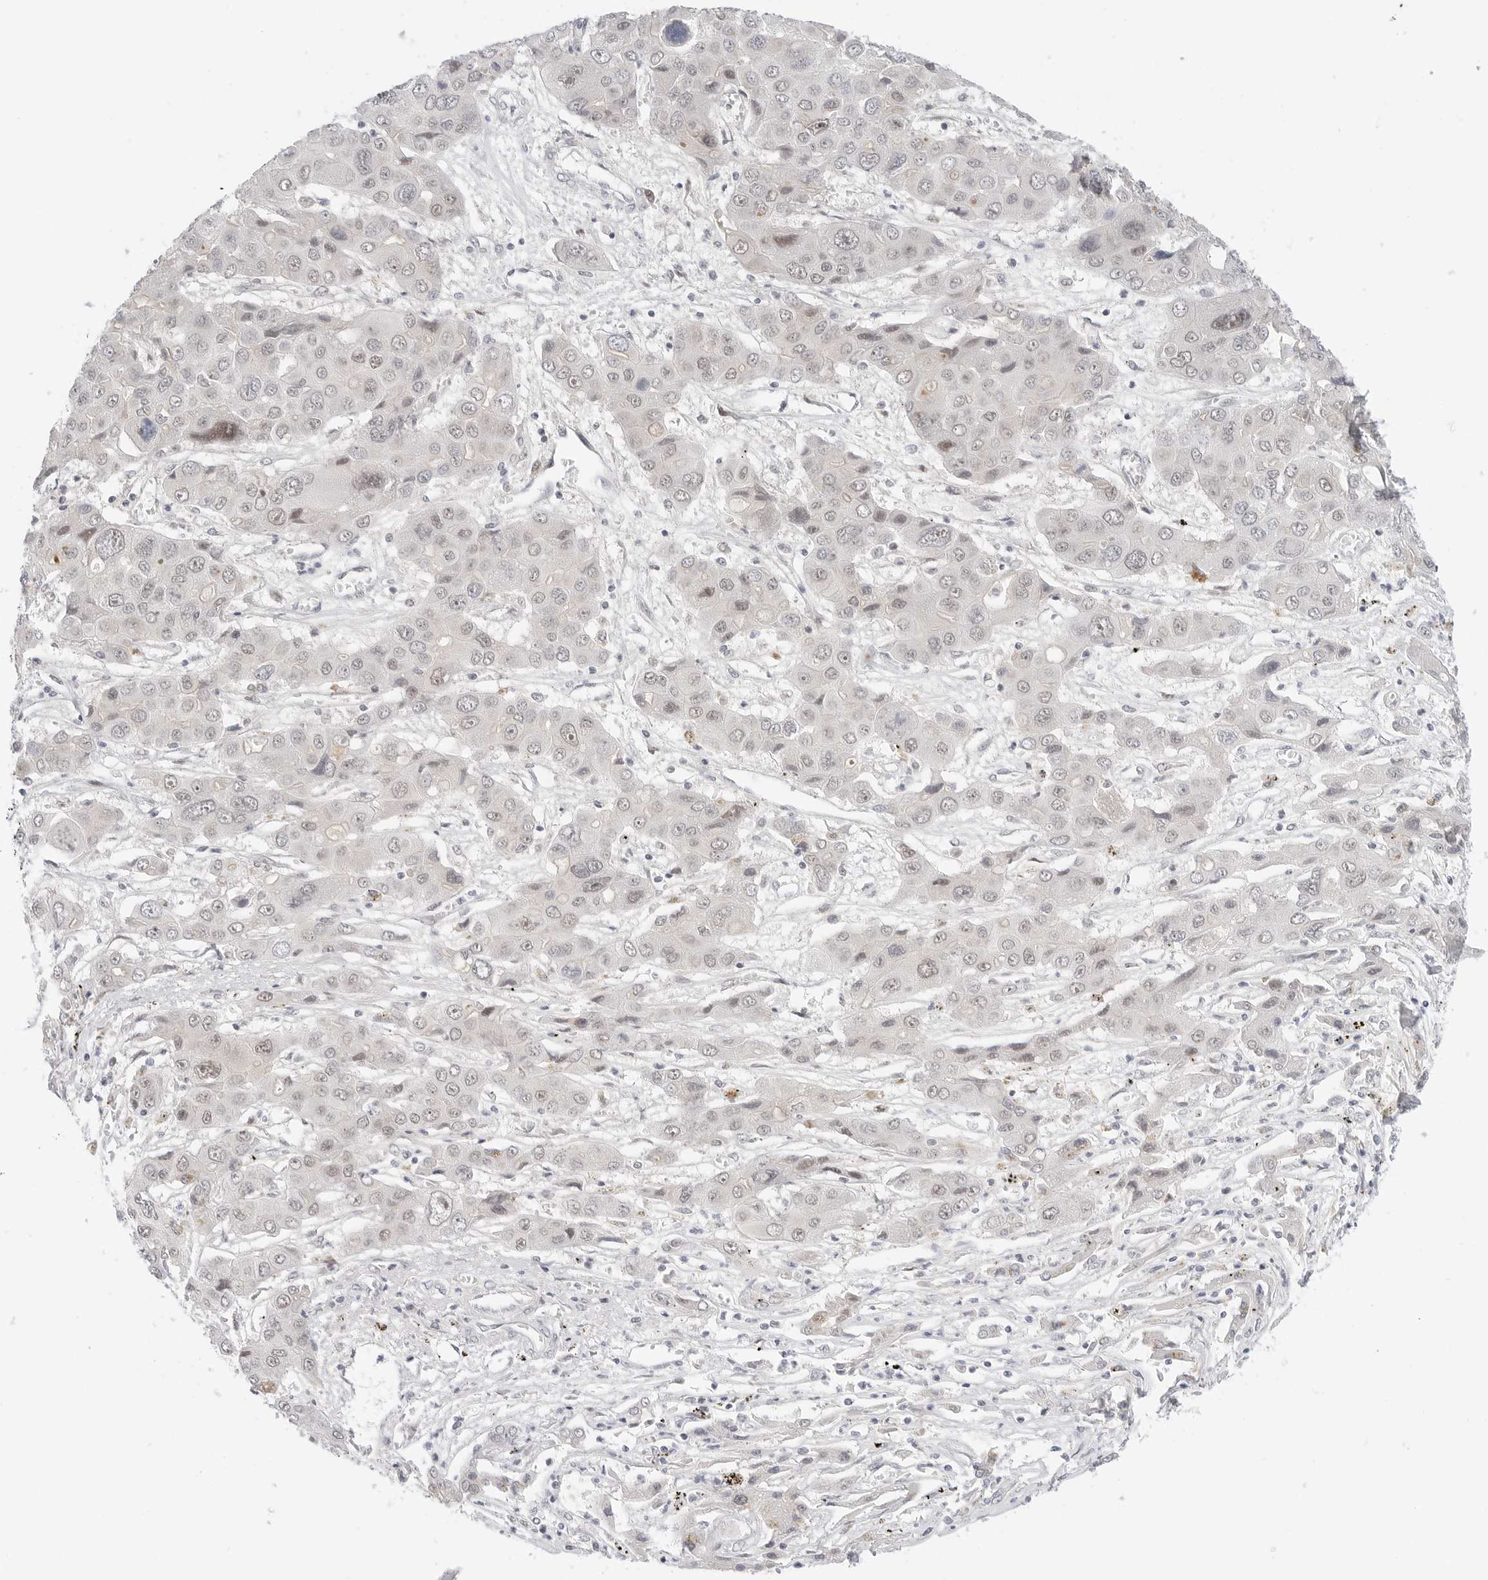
{"staining": {"intensity": "negative", "quantity": "none", "location": "none"}, "tissue": "liver cancer", "cell_type": "Tumor cells", "image_type": "cancer", "snomed": [{"axis": "morphology", "description": "Cholangiocarcinoma"}, {"axis": "topography", "description": "Liver"}], "caption": "The histopathology image shows no significant staining in tumor cells of liver cholangiocarcinoma. (Brightfield microscopy of DAB immunohistochemistry at high magnification).", "gene": "TSEN2", "patient": {"sex": "male", "age": 67}}